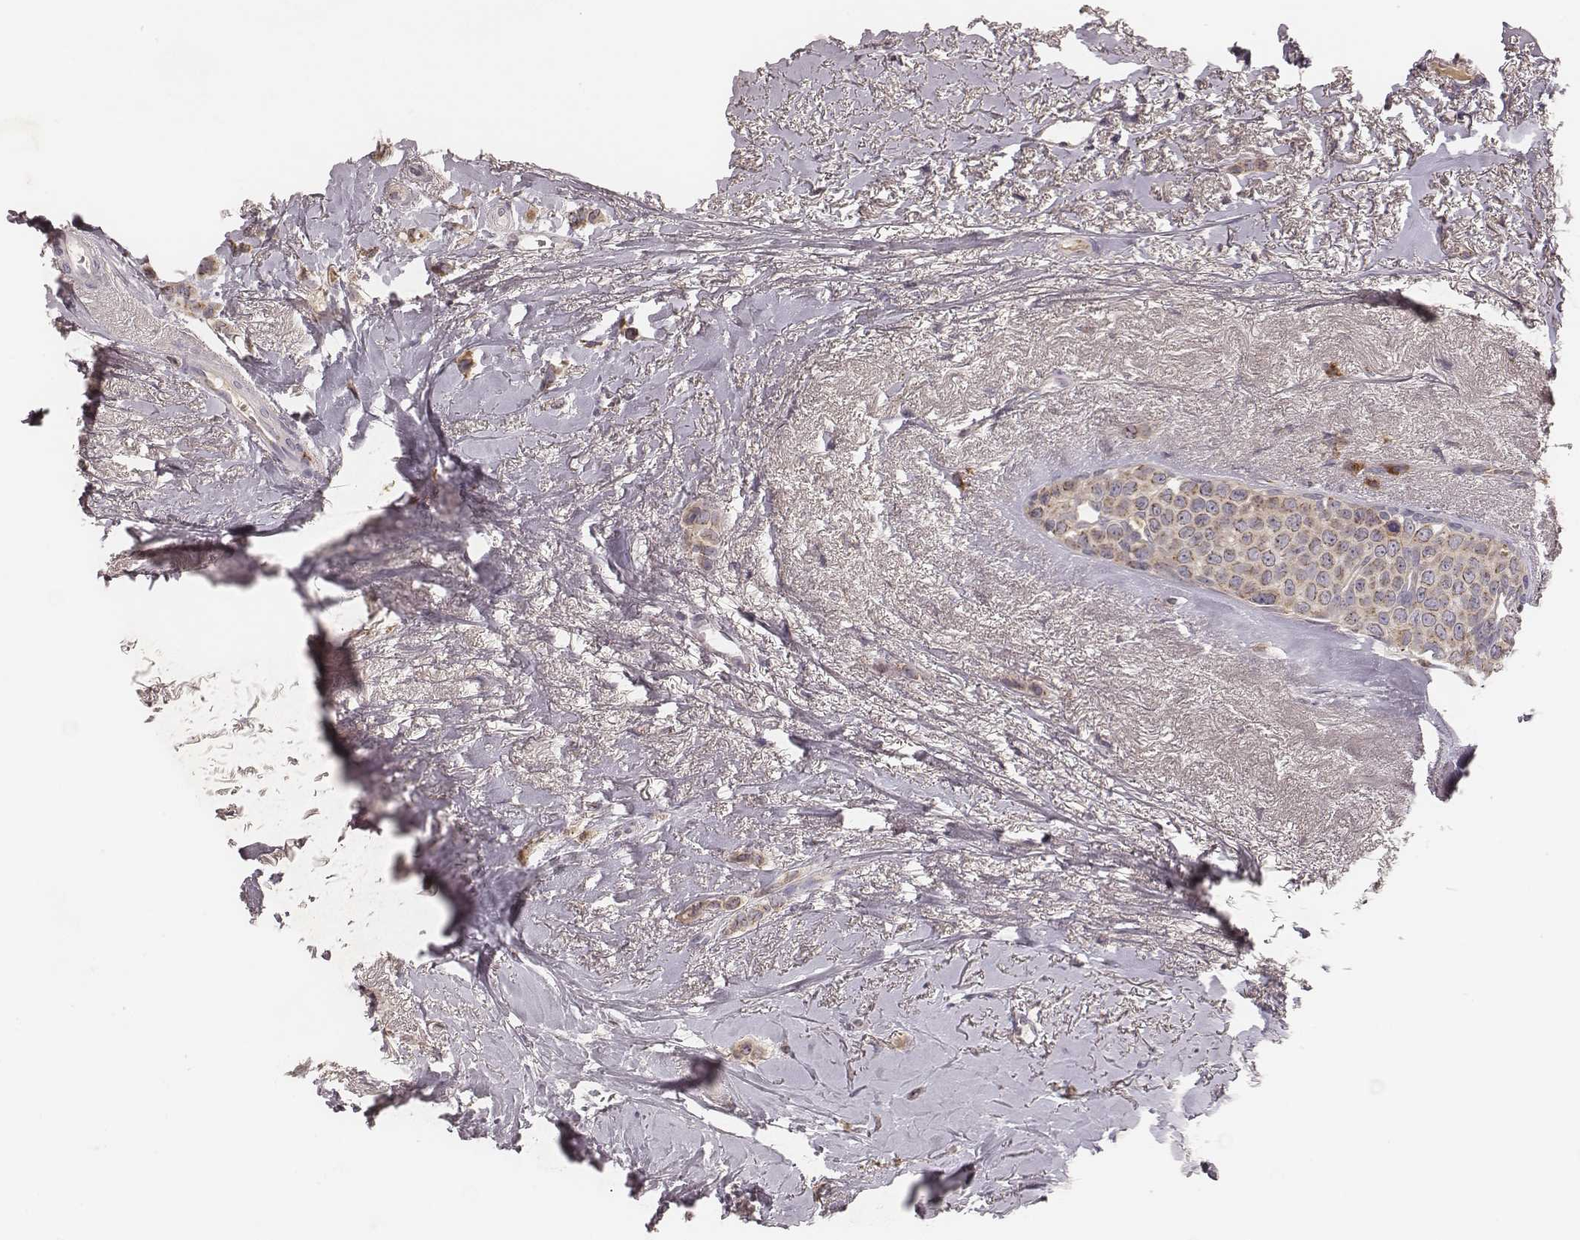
{"staining": {"intensity": "moderate", "quantity": "<25%", "location": "cytoplasmic/membranous"}, "tissue": "breast cancer", "cell_type": "Tumor cells", "image_type": "cancer", "snomed": [{"axis": "morphology", "description": "Lobular carcinoma"}, {"axis": "topography", "description": "Breast"}], "caption": "Immunohistochemical staining of breast cancer exhibits moderate cytoplasmic/membranous protein positivity in about <25% of tumor cells.", "gene": "P2RX5", "patient": {"sex": "female", "age": 66}}